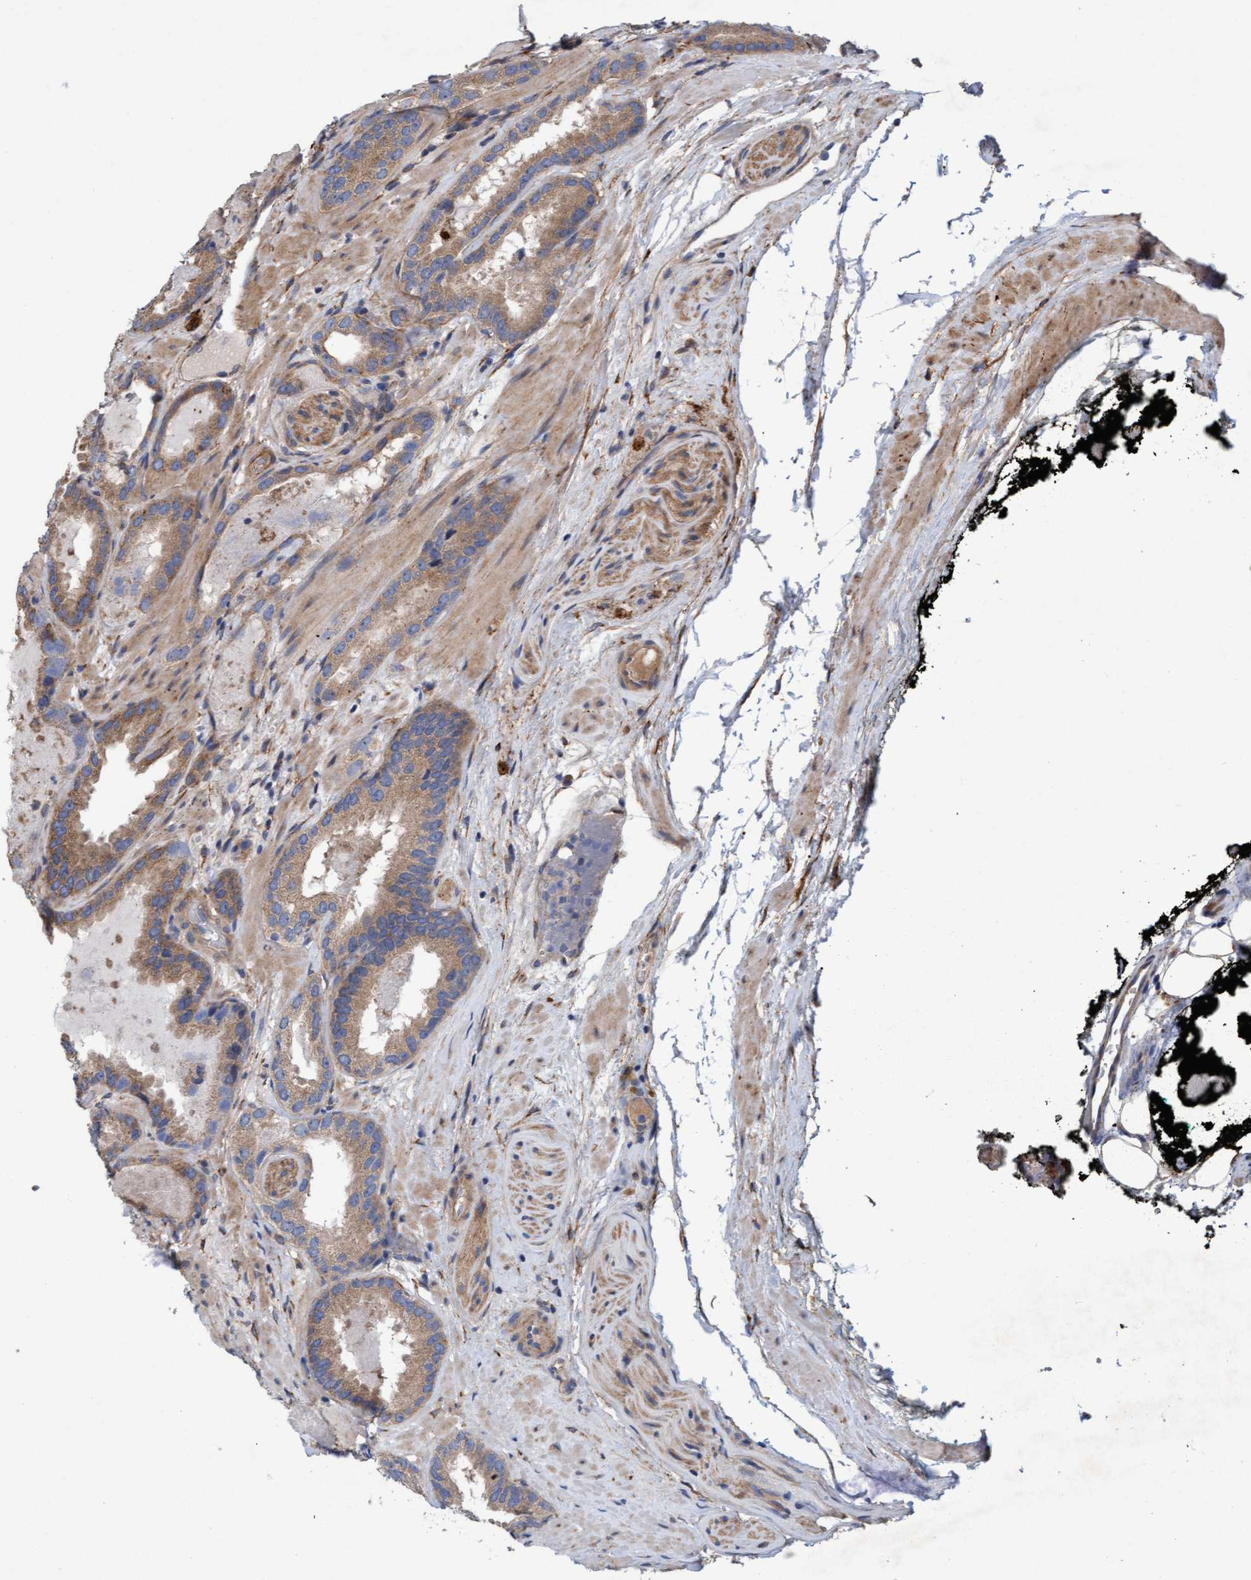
{"staining": {"intensity": "moderate", "quantity": ">75%", "location": "cytoplasmic/membranous"}, "tissue": "prostate cancer", "cell_type": "Tumor cells", "image_type": "cancer", "snomed": [{"axis": "morphology", "description": "Adenocarcinoma, Low grade"}, {"axis": "topography", "description": "Prostate"}], "caption": "The immunohistochemical stain shows moderate cytoplasmic/membranous staining in tumor cells of prostate cancer (adenocarcinoma (low-grade)) tissue.", "gene": "DDHD2", "patient": {"sex": "male", "age": 51}}